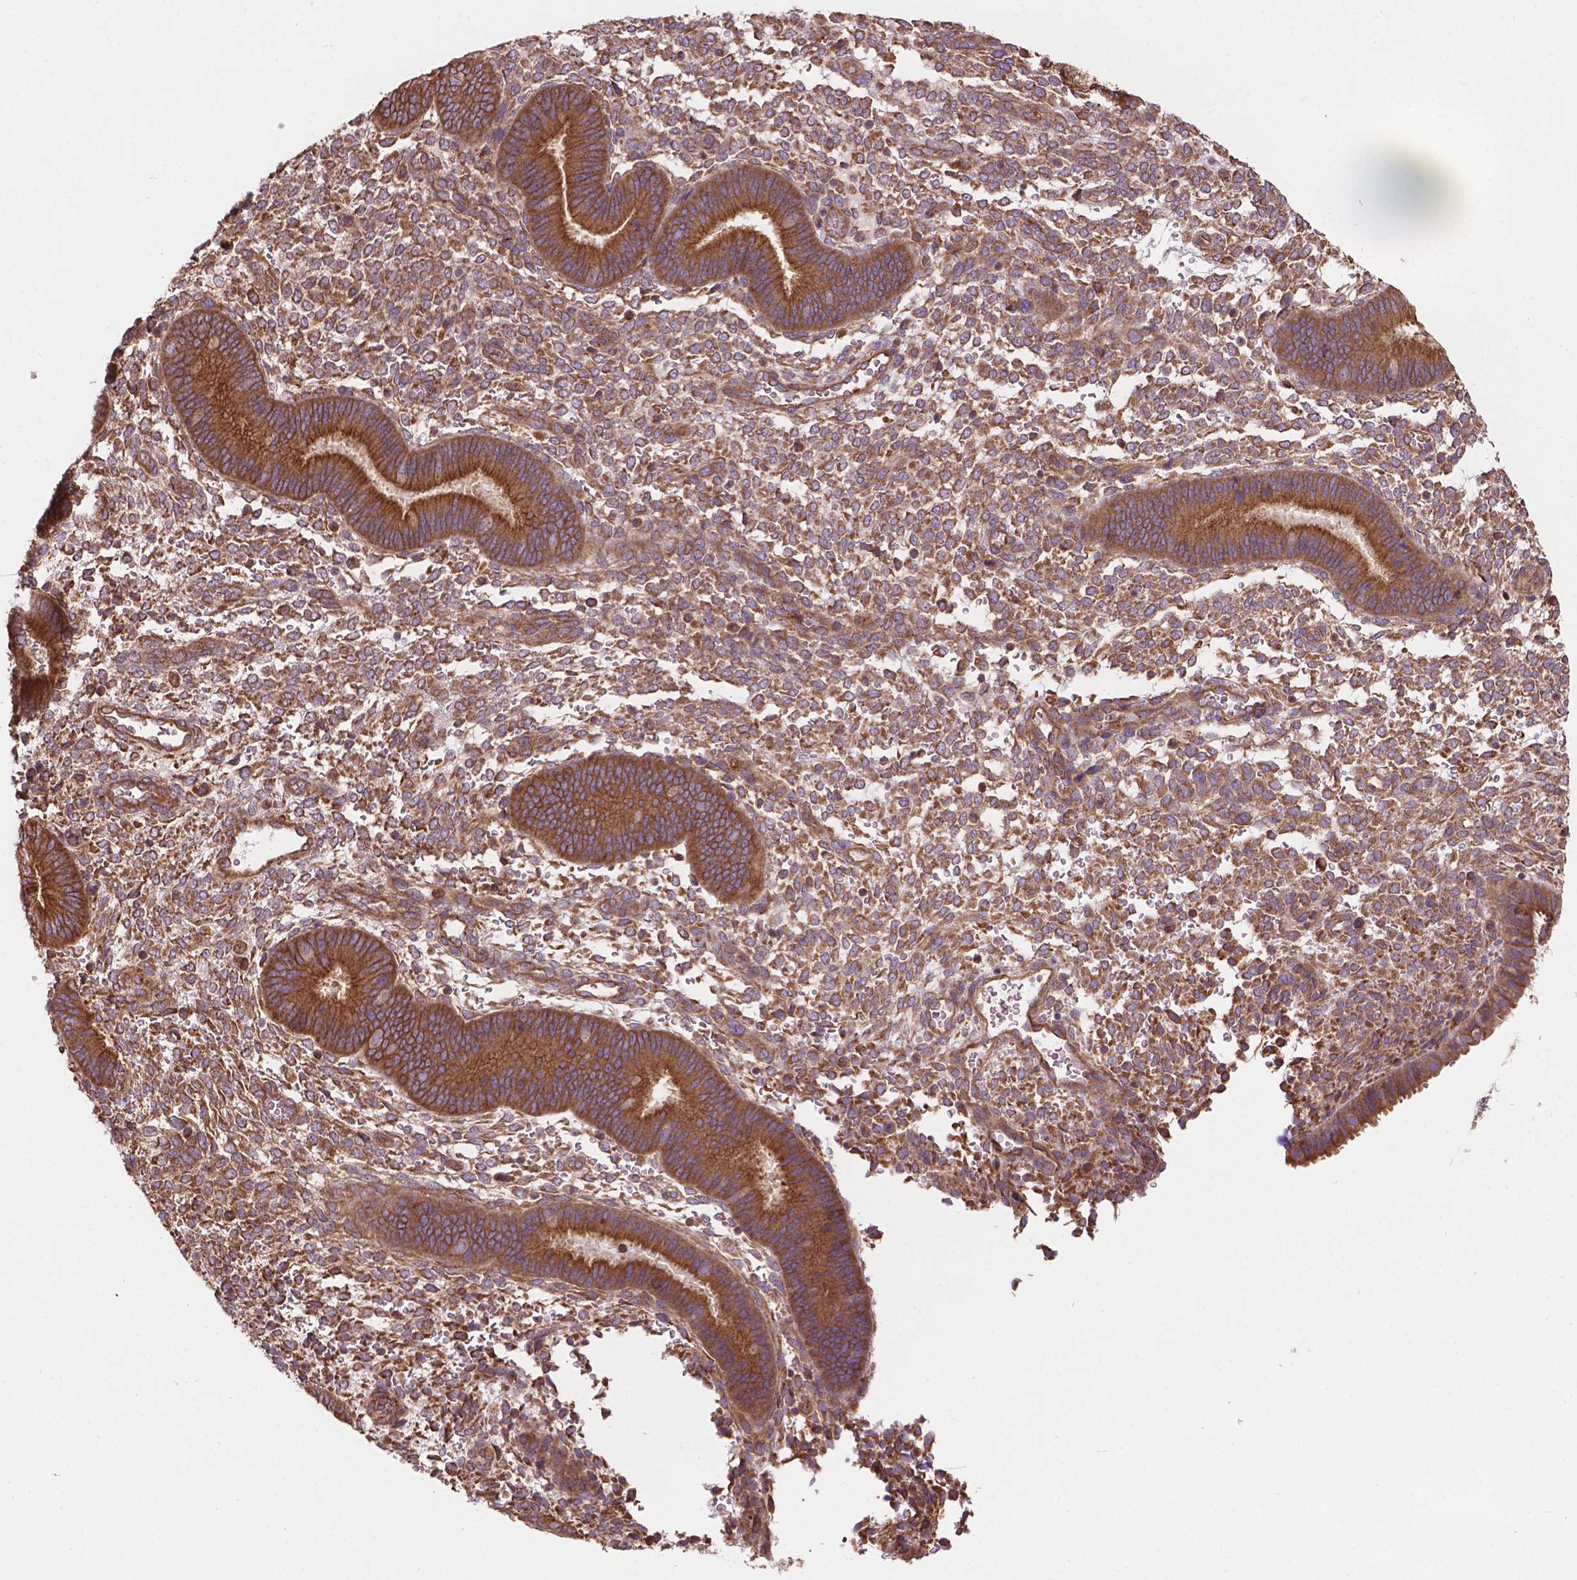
{"staining": {"intensity": "moderate", "quantity": ">75%", "location": "cytoplasmic/membranous"}, "tissue": "endometrium", "cell_type": "Cells in endometrial stroma", "image_type": "normal", "snomed": [{"axis": "morphology", "description": "Normal tissue, NOS"}, {"axis": "topography", "description": "Endometrium"}], "caption": "Protein positivity by immunohistochemistry demonstrates moderate cytoplasmic/membranous expression in about >75% of cells in endometrial stroma in unremarkable endometrium. (IHC, brightfield microscopy, high magnification).", "gene": "CCDC71L", "patient": {"sex": "female", "age": 39}}